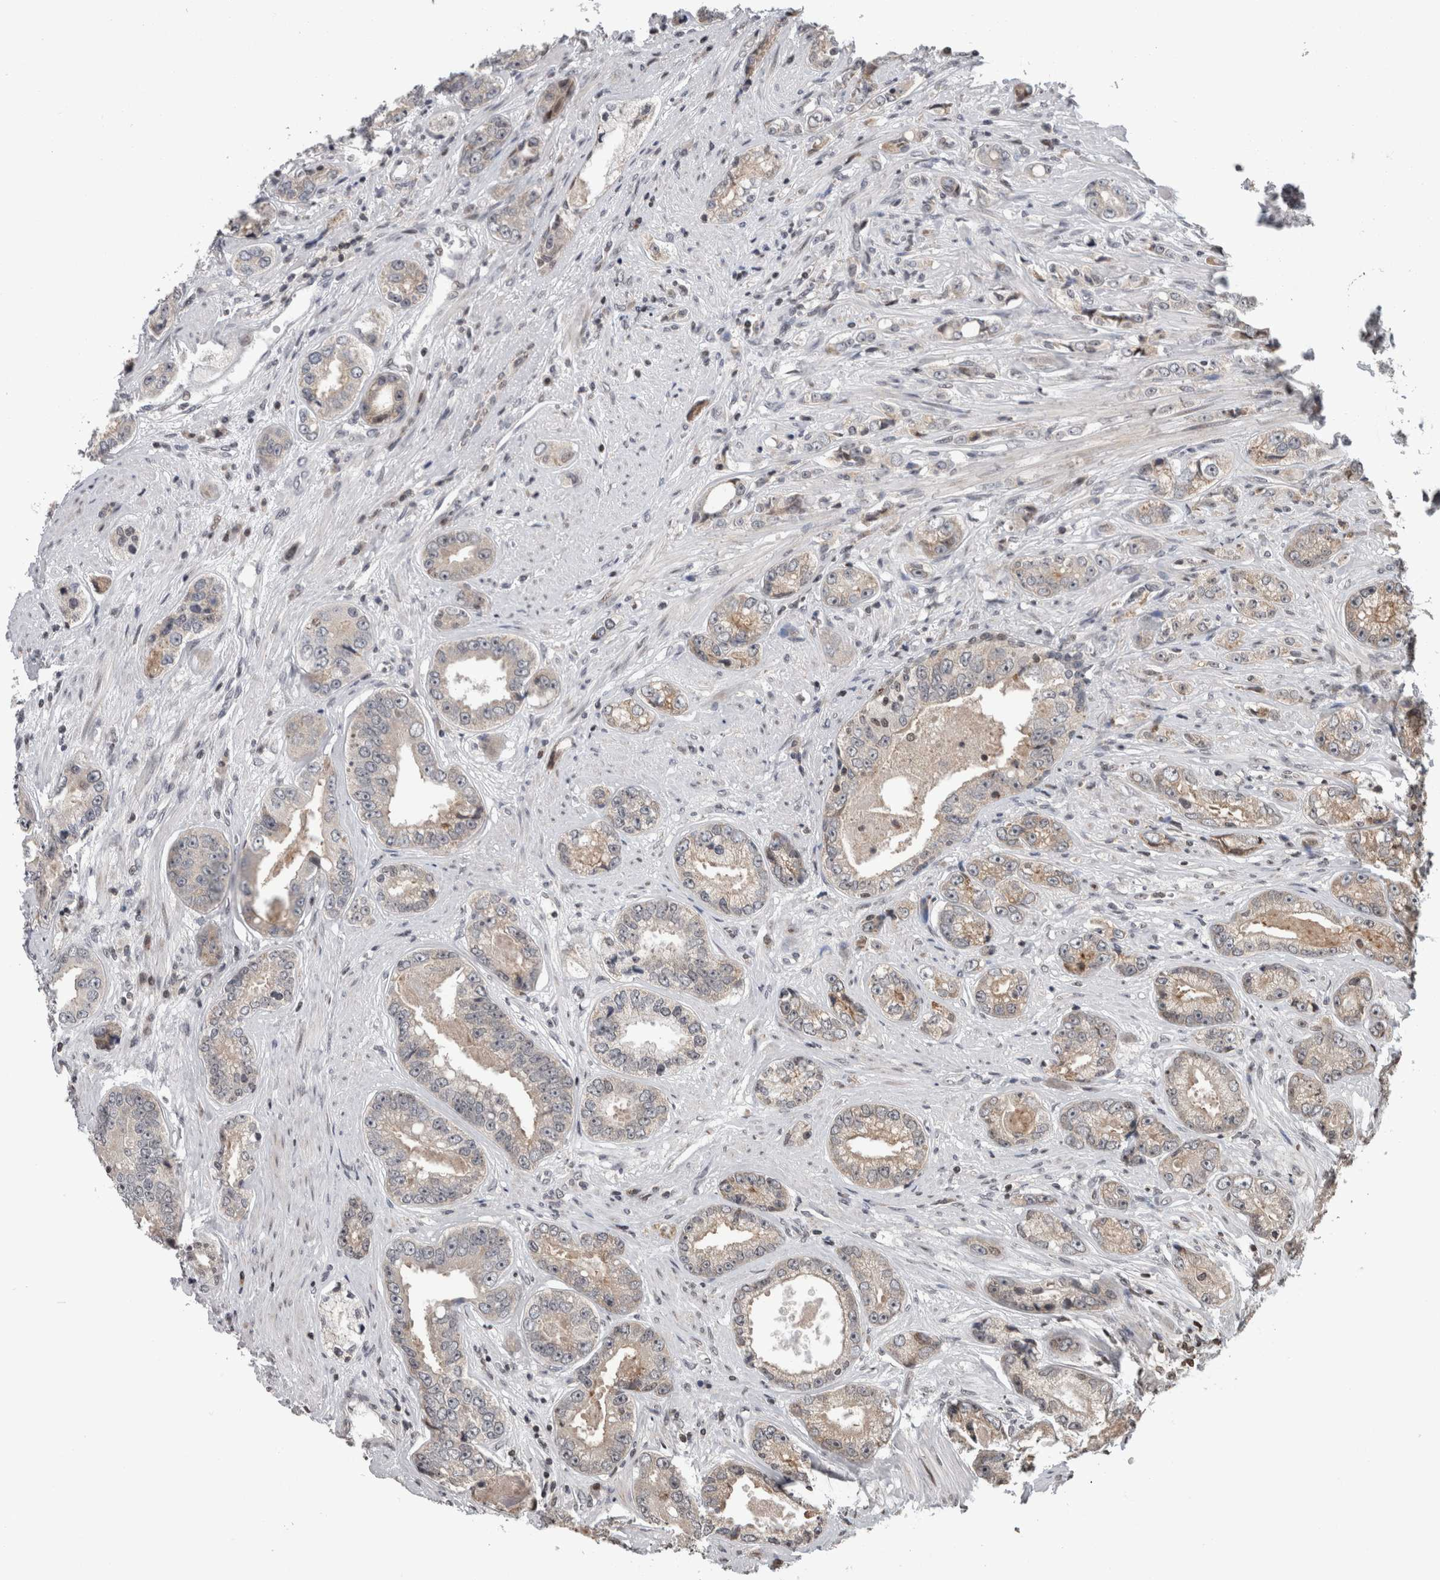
{"staining": {"intensity": "weak", "quantity": "<25%", "location": "cytoplasmic/membranous"}, "tissue": "prostate cancer", "cell_type": "Tumor cells", "image_type": "cancer", "snomed": [{"axis": "morphology", "description": "Adenocarcinoma, High grade"}, {"axis": "topography", "description": "Prostate"}], "caption": "Photomicrograph shows no significant protein staining in tumor cells of adenocarcinoma (high-grade) (prostate).", "gene": "ZBTB11", "patient": {"sex": "male", "age": 61}}